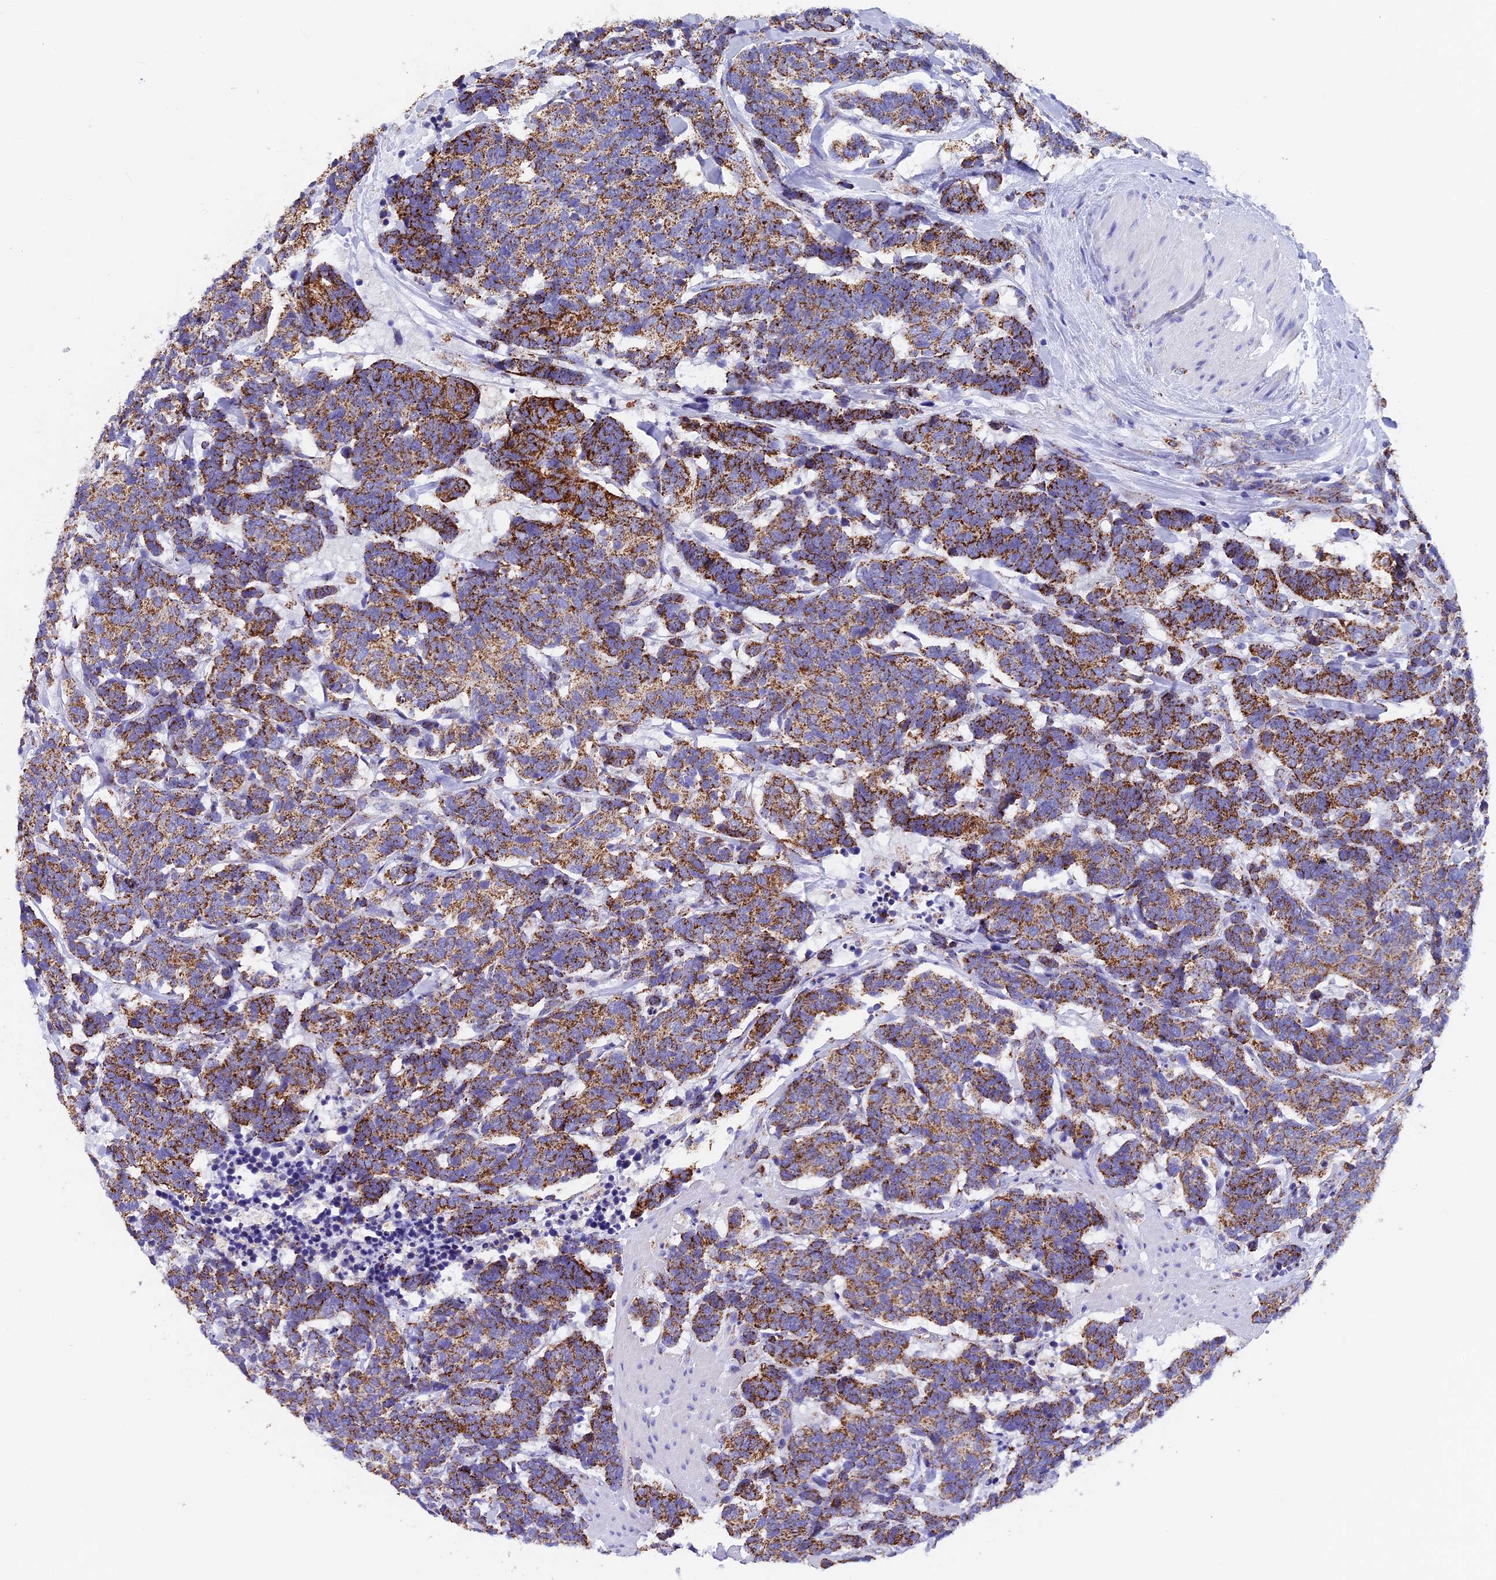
{"staining": {"intensity": "moderate", "quantity": ">75%", "location": "cytoplasmic/membranous"}, "tissue": "carcinoid", "cell_type": "Tumor cells", "image_type": "cancer", "snomed": [{"axis": "morphology", "description": "Carcinoma, NOS"}, {"axis": "morphology", "description": "Carcinoid, malignant, NOS"}, {"axis": "topography", "description": "Urinary bladder"}], "caption": "Human carcinoma stained for a protein (brown) exhibits moderate cytoplasmic/membranous positive expression in approximately >75% of tumor cells.", "gene": "SLC8B1", "patient": {"sex": "male", "age": 57}}